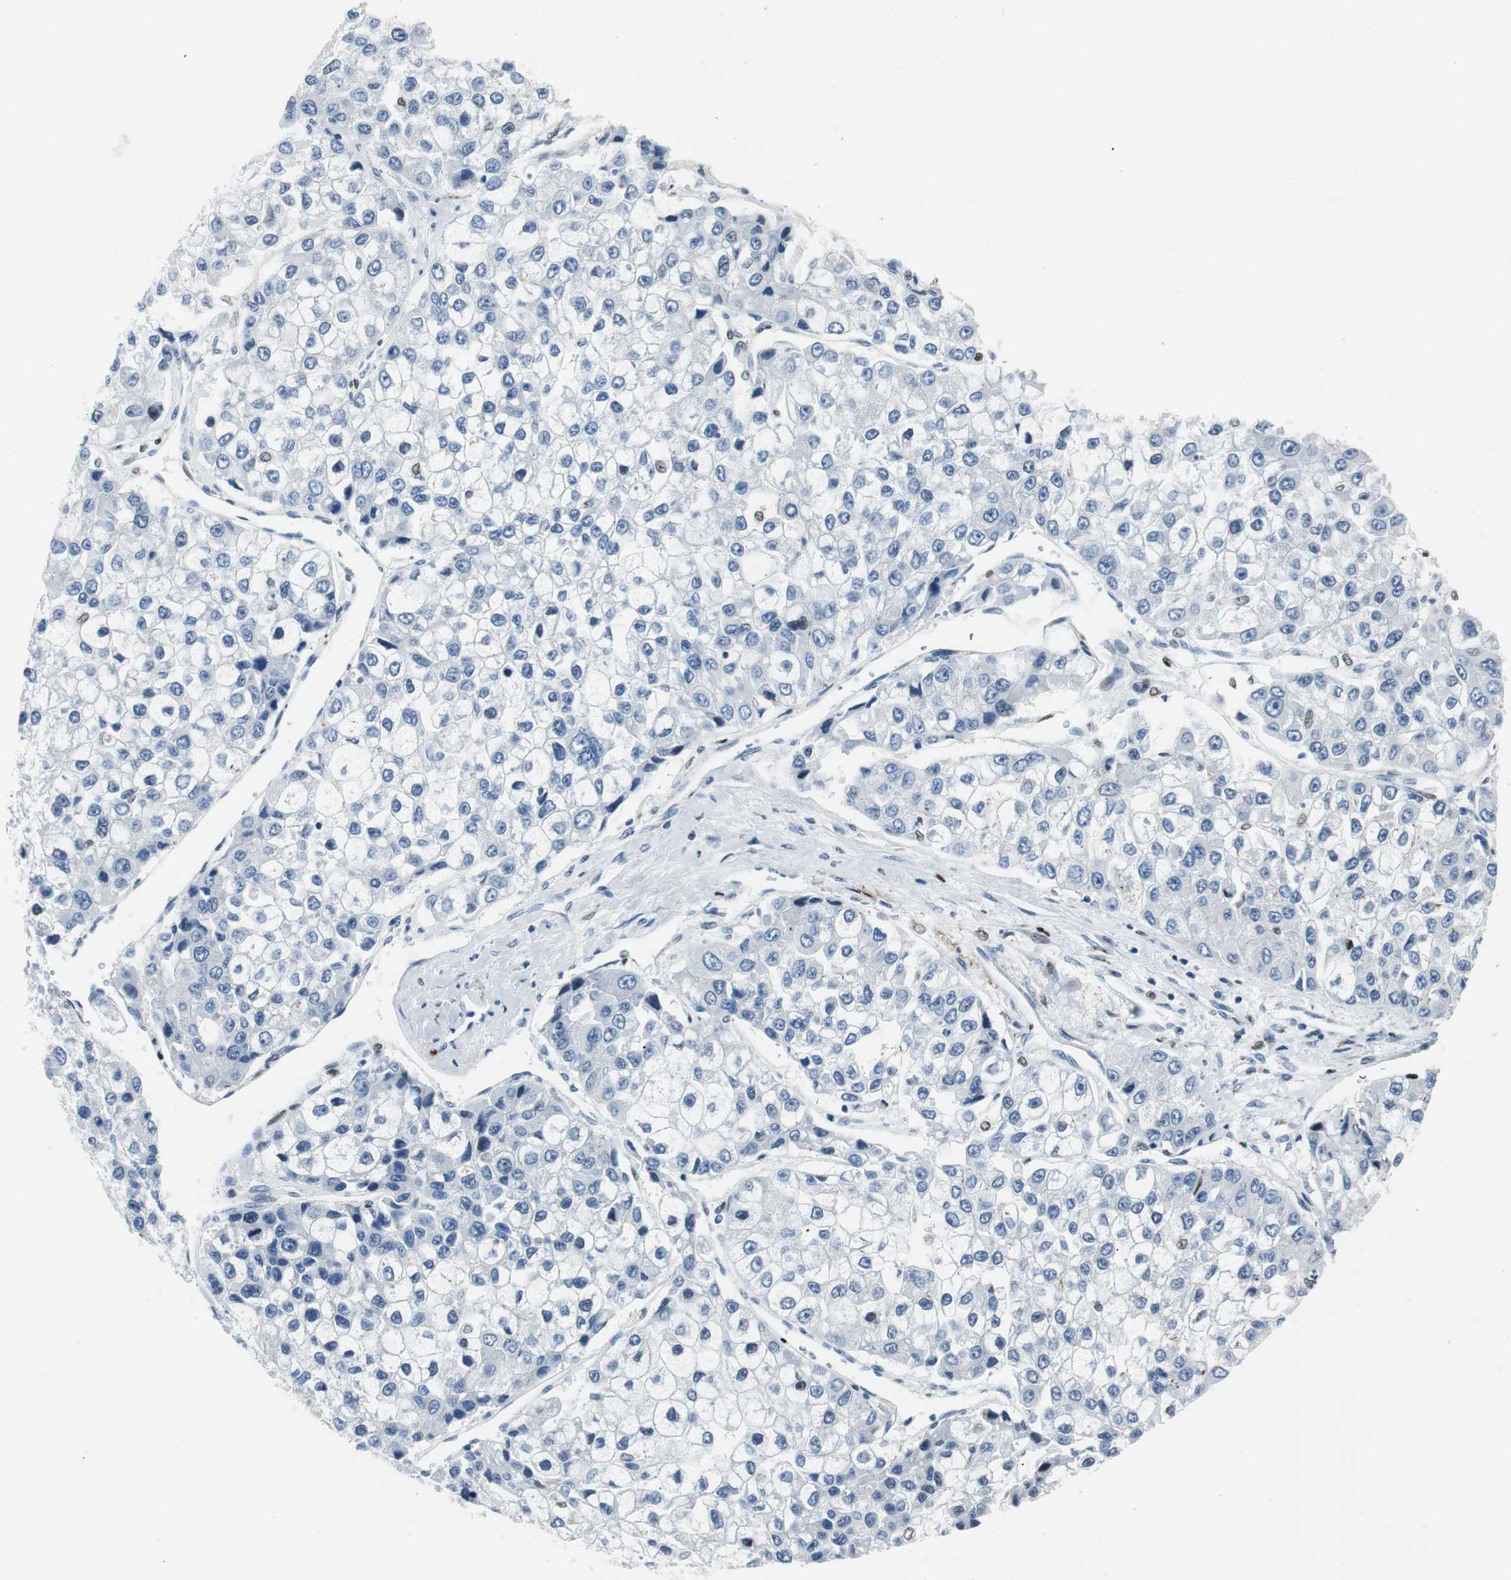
{"staining": {"intensity": "negative", "quantity": "none", "location": "none"}, "tissue": "liver cancer", "cell_type": "Tumor cells", "image_type": "cancer", "snomed": [{"axis": "morphology", "description": "Carcinoma, Hepatocellular, NOS"}, {"axis": "topography", "description": "Liver"}], "caption": "High magnification brightfield microscopy of liver cancer stained with DAB (3,3'-diaminobenzidine) (brown) and counterstained with hematoxylin (blue): tumor cells show no significant expression.", "gene": "BBC3", "patient": {"sex": "female", "age": 66}}